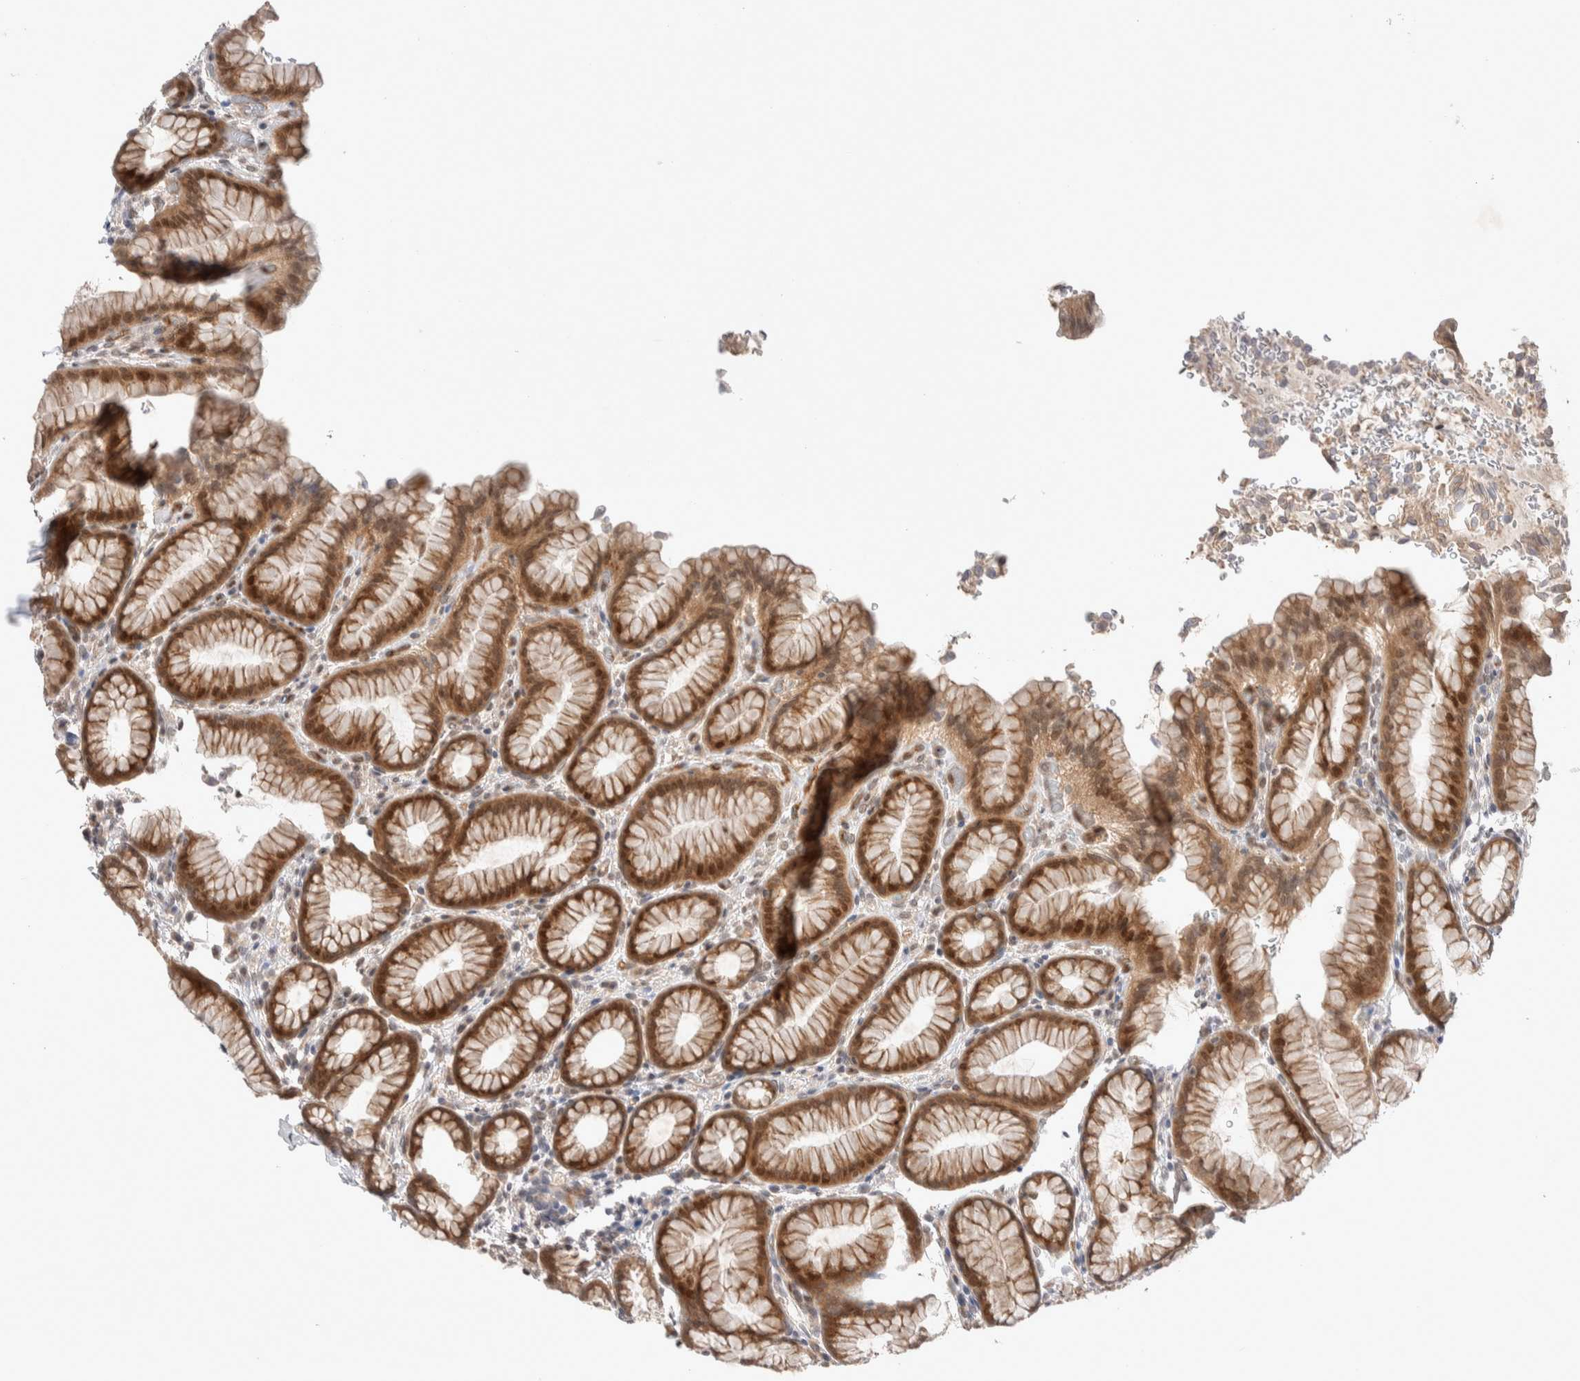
{"staining": {"intensity": "moderate", "quantity": ">75%", "location": "cytoplasmic/membranous,nuclear"}, "tissue": "stomach", "cell_type": "Glandular cells", "image_type": "normal", "snomed": [{"axis": "morphology", "description": "Normal tissue, NOS"}, {"axis": "topography", "description": "Stomach"}], "caption": "A micrograph of stomach stained for a protein exhibits moderate cytoplasmic/membranous,nuclear brown staining in glandular cells. (DAB (3,3'-diaminobenzidine) = brown stain, brightfield microscopy at high magnification).", "gene": "ZNF704", "patient": {"sex": "male", "age": 42}}